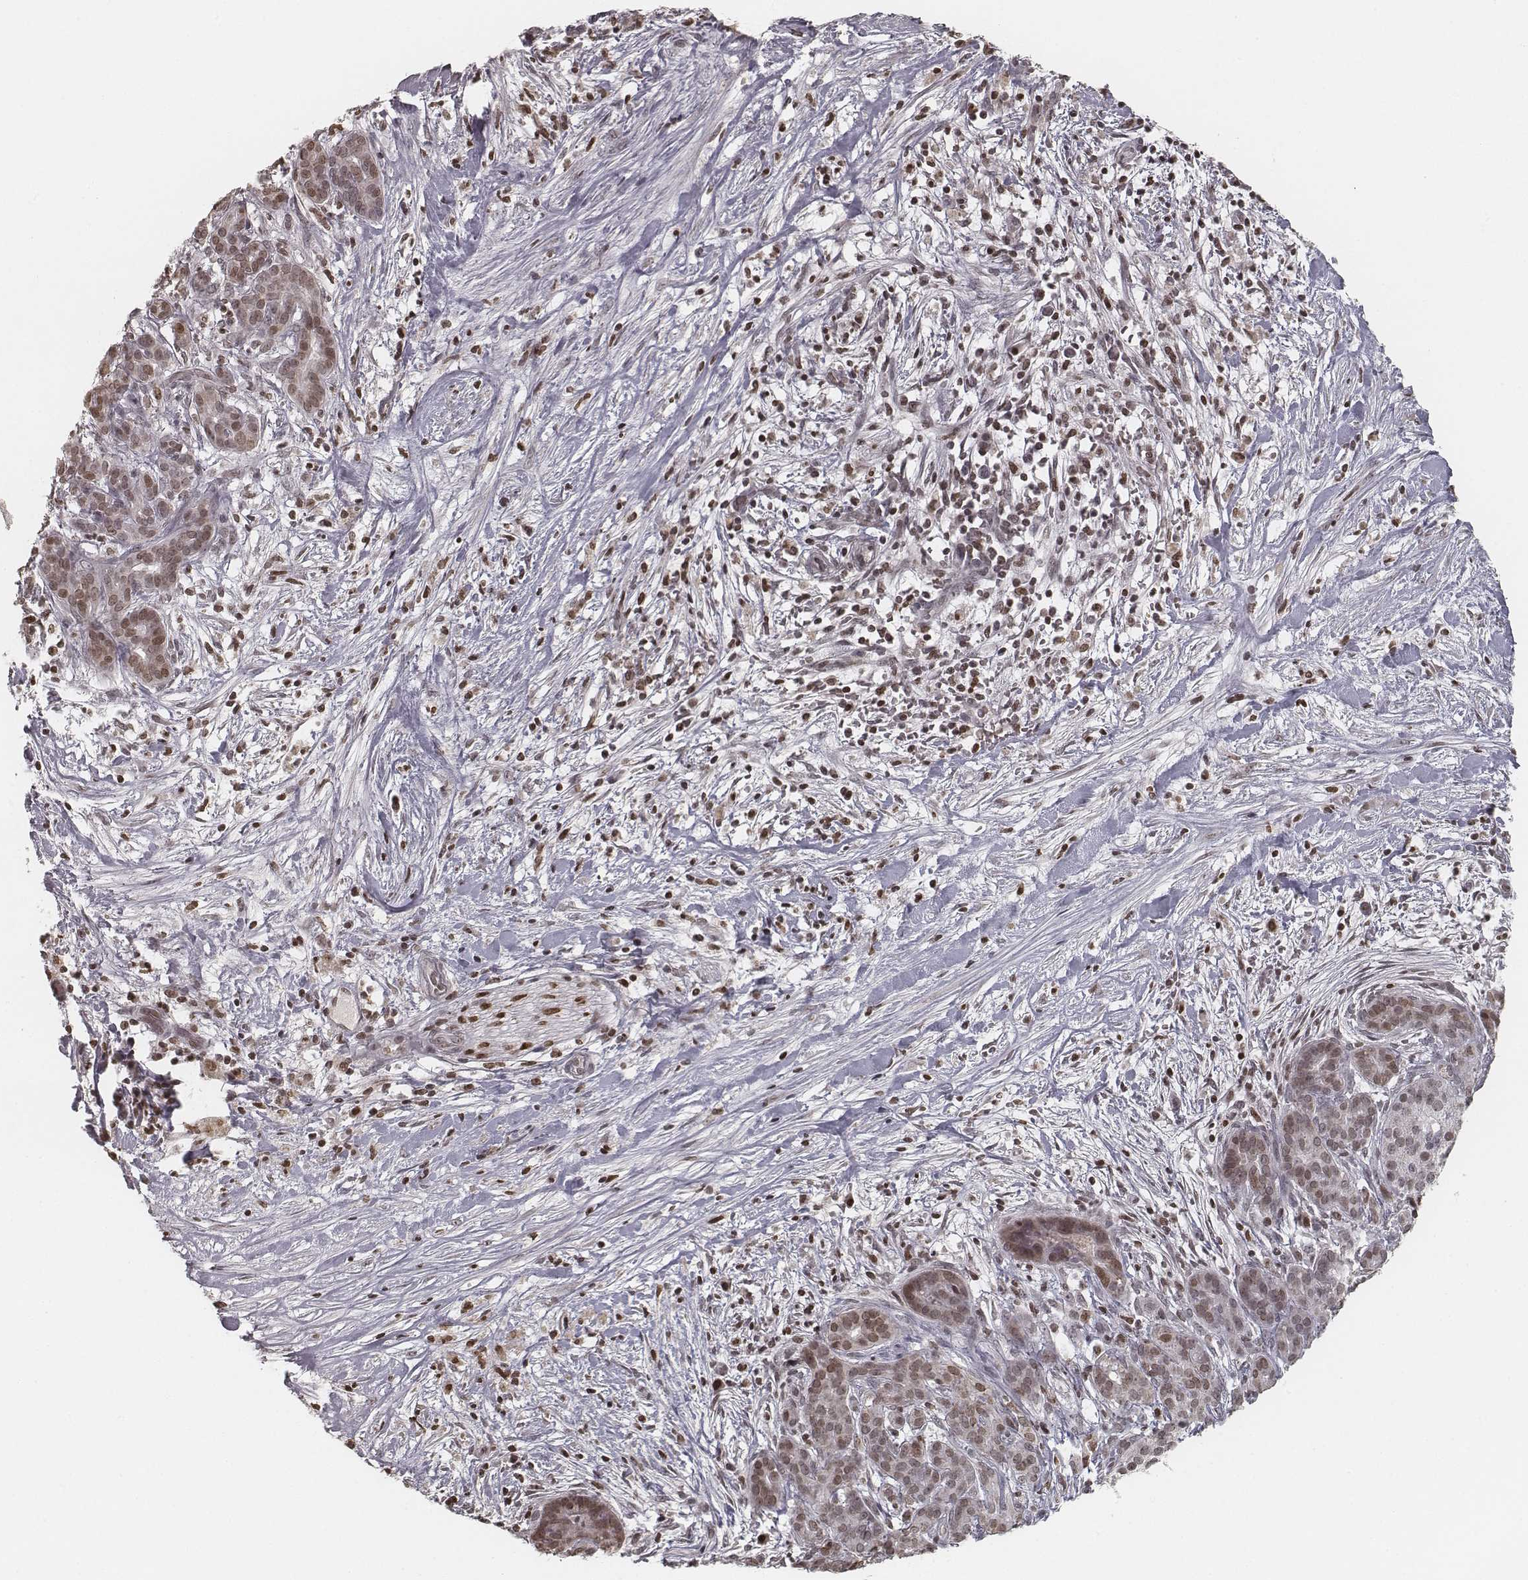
{"staining": {"intensity": "moderate", "quantity": ">75%", "location": "nuclear"}, "tissue": "pancreatic cancer", "cell_type": "Tumor cells", "image_type": "cancer", "snomed": [{"axis": "morphology", "description": "Adenocarcinoma, NOS"}, {"axis": "topography", "description": "Pancreas"}], "caption": "Protein staining displays moderate nuclear staining in approximately >75% of tumor cells in pancreatic cancer (adenocarcinoma).", "gene": "HMGA2", "patient": {"sex": "male", "age": 44}}